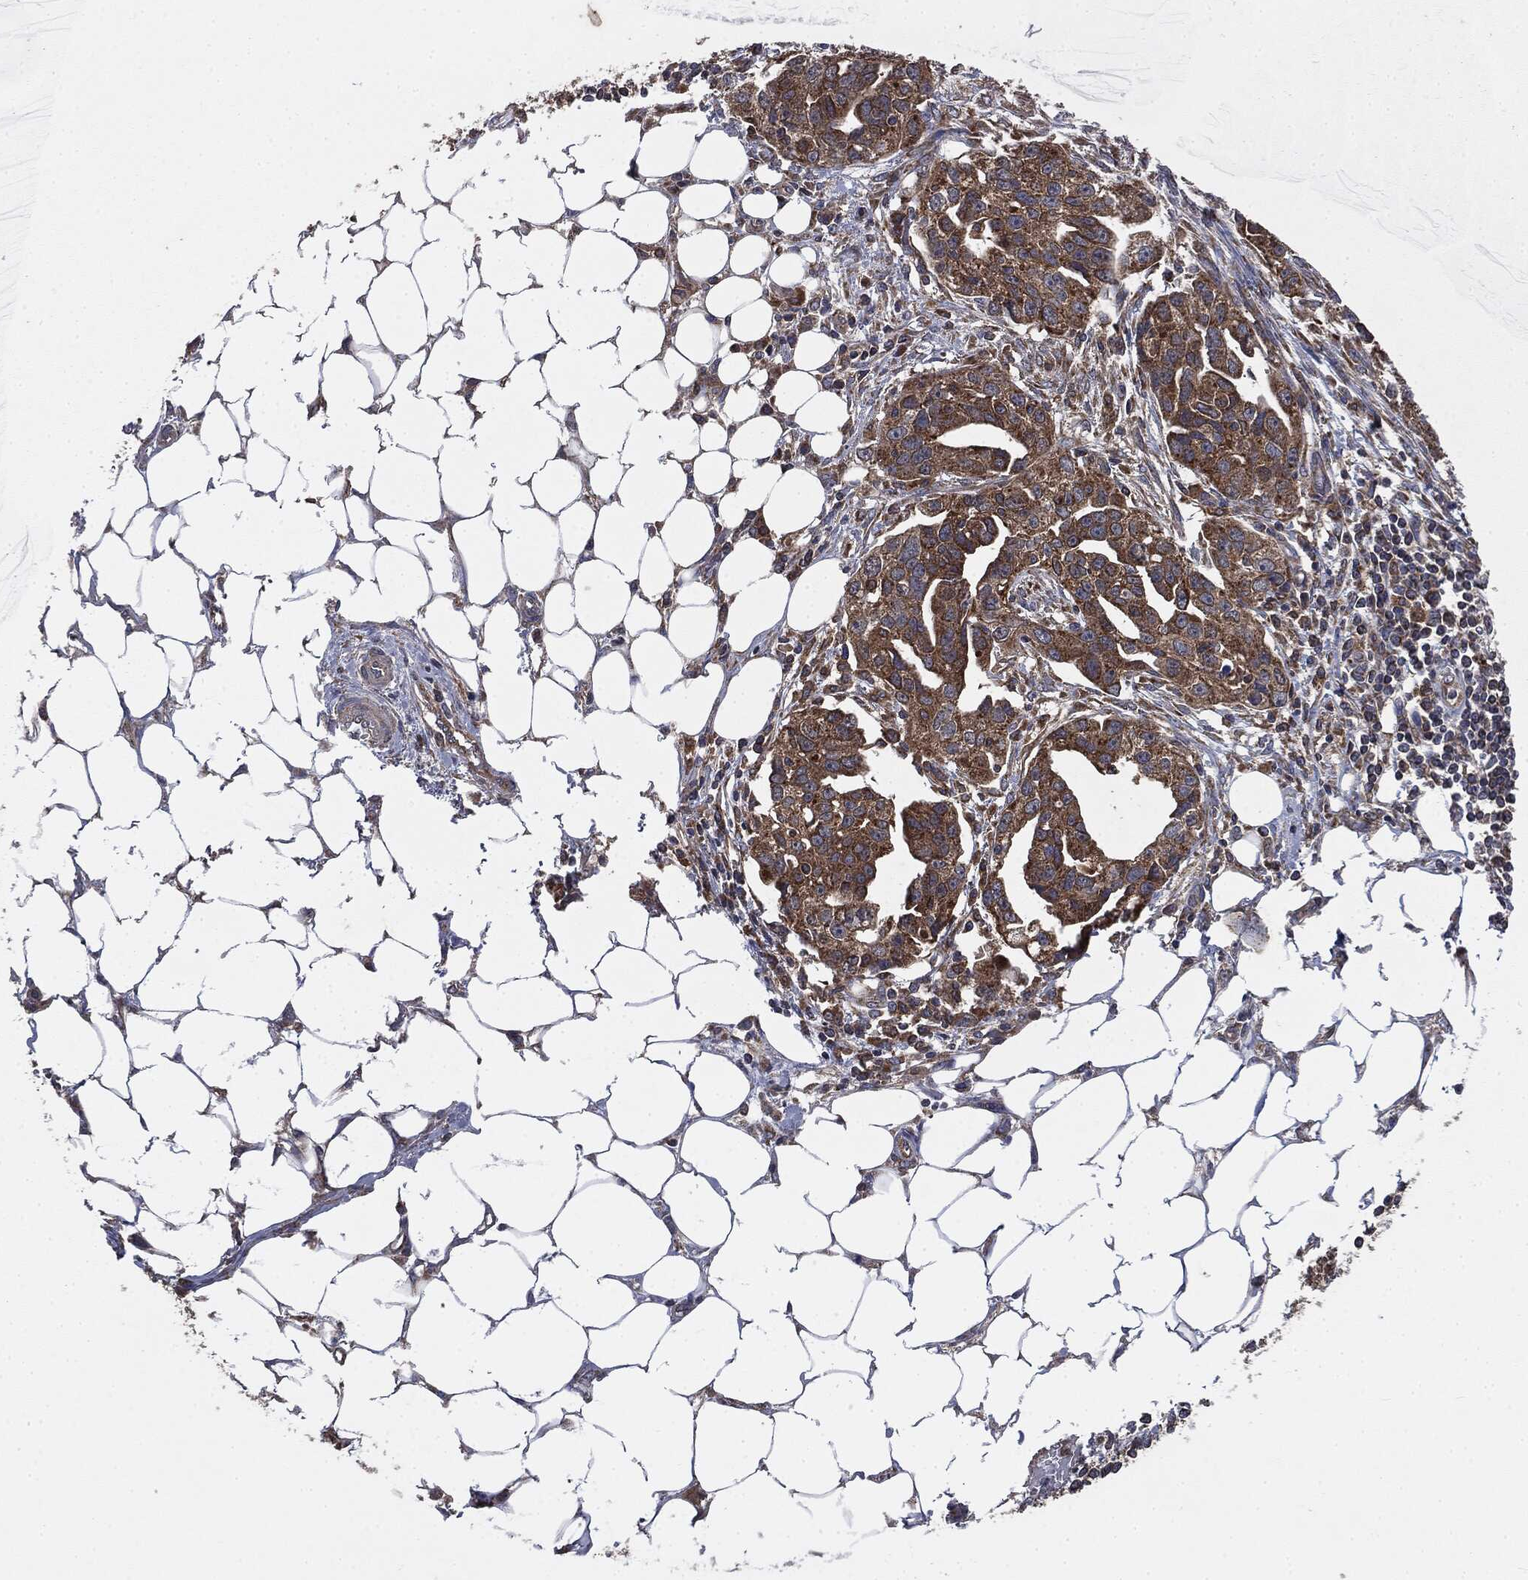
{"staining": {"intensity": "strong", "quantity": ">75%", "location": "cytoplasmic/membranous"}, "tissue": "ovarian cancer", "cell_type": "Tumor cells", "image_type": "cancer", "snomed": [{"axis": "morphology", "description": "Carcinoma, endometroid"}, {"axis": "morphology", "description": "Cystadenocarcinoma, serous, NOS"}, {"axis": "topography", "description": "Ovary"}], "caption": "Ovarian cancer (endometroid carcinoma) stained with a brown dye shows strong cytoplasmic/membranous positive positivity in about >75% of tumor cells.", "gene": "MAPK6", "patient": {"sex": "female", "age": 45}}